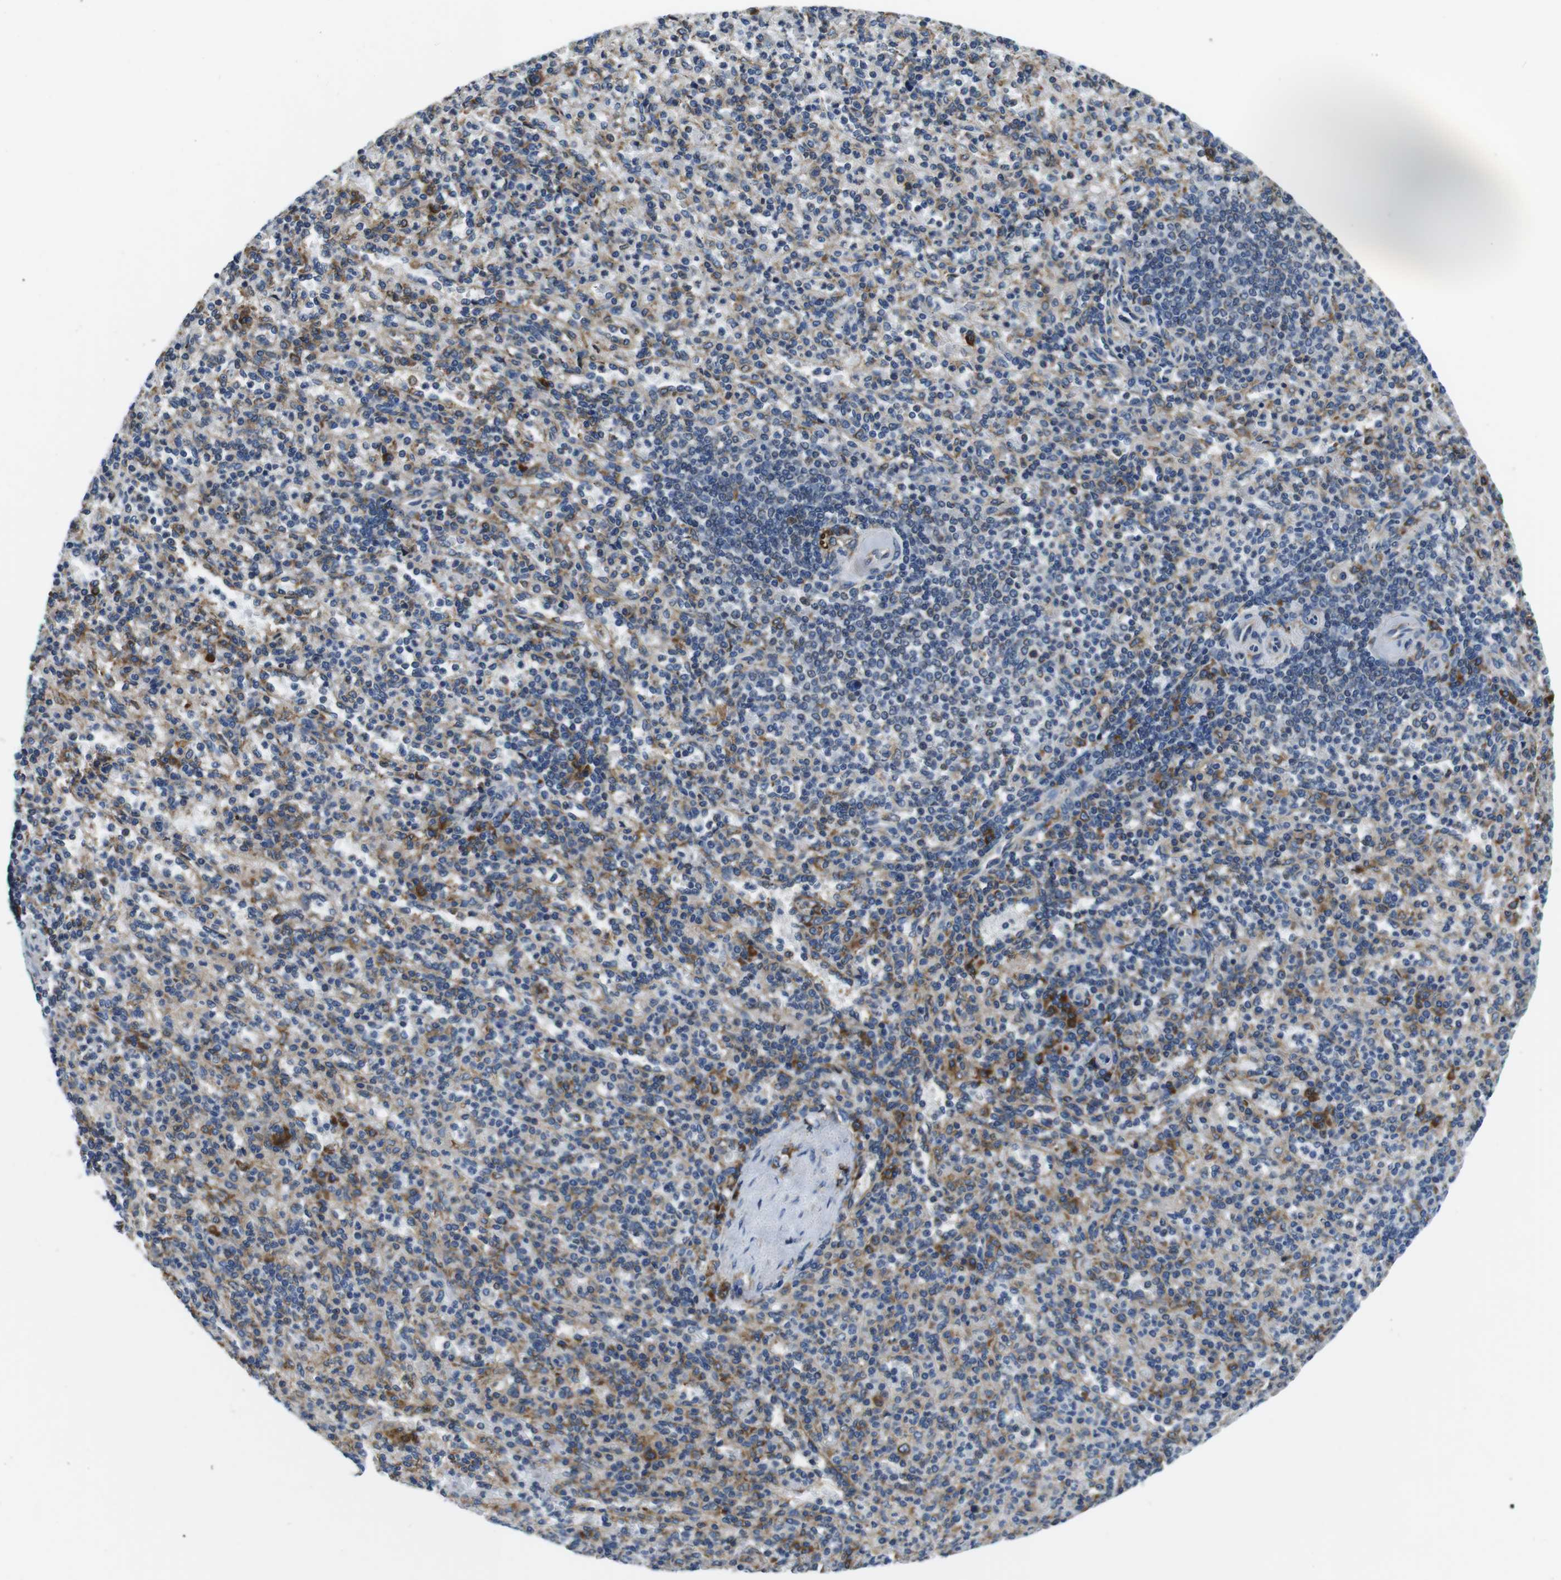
{"staining": {"intensity": "moderate", "quantity": "25%-75%", "location": "cytoplasmic/membranous"}, "tissue": "spleen", "cell_type": "Cells in red pulp", "image_type": "normal", "snomed": [{"axis": "morphology", "description": "Normal tissue, NOS"}, {"axis": "topography", "description": "Spleen"}], "caption": "A micrograph of human spleen stained for a protein reveals moderate cytoplasmic/membranous brown staining in cells in red pulp. (DAB (3,3'-diaminobenzidine) = brown stain, brightfield microscopy at high magnification).", "gene": "UGGT1", "patient": {"sex": "female", "age": 74}}